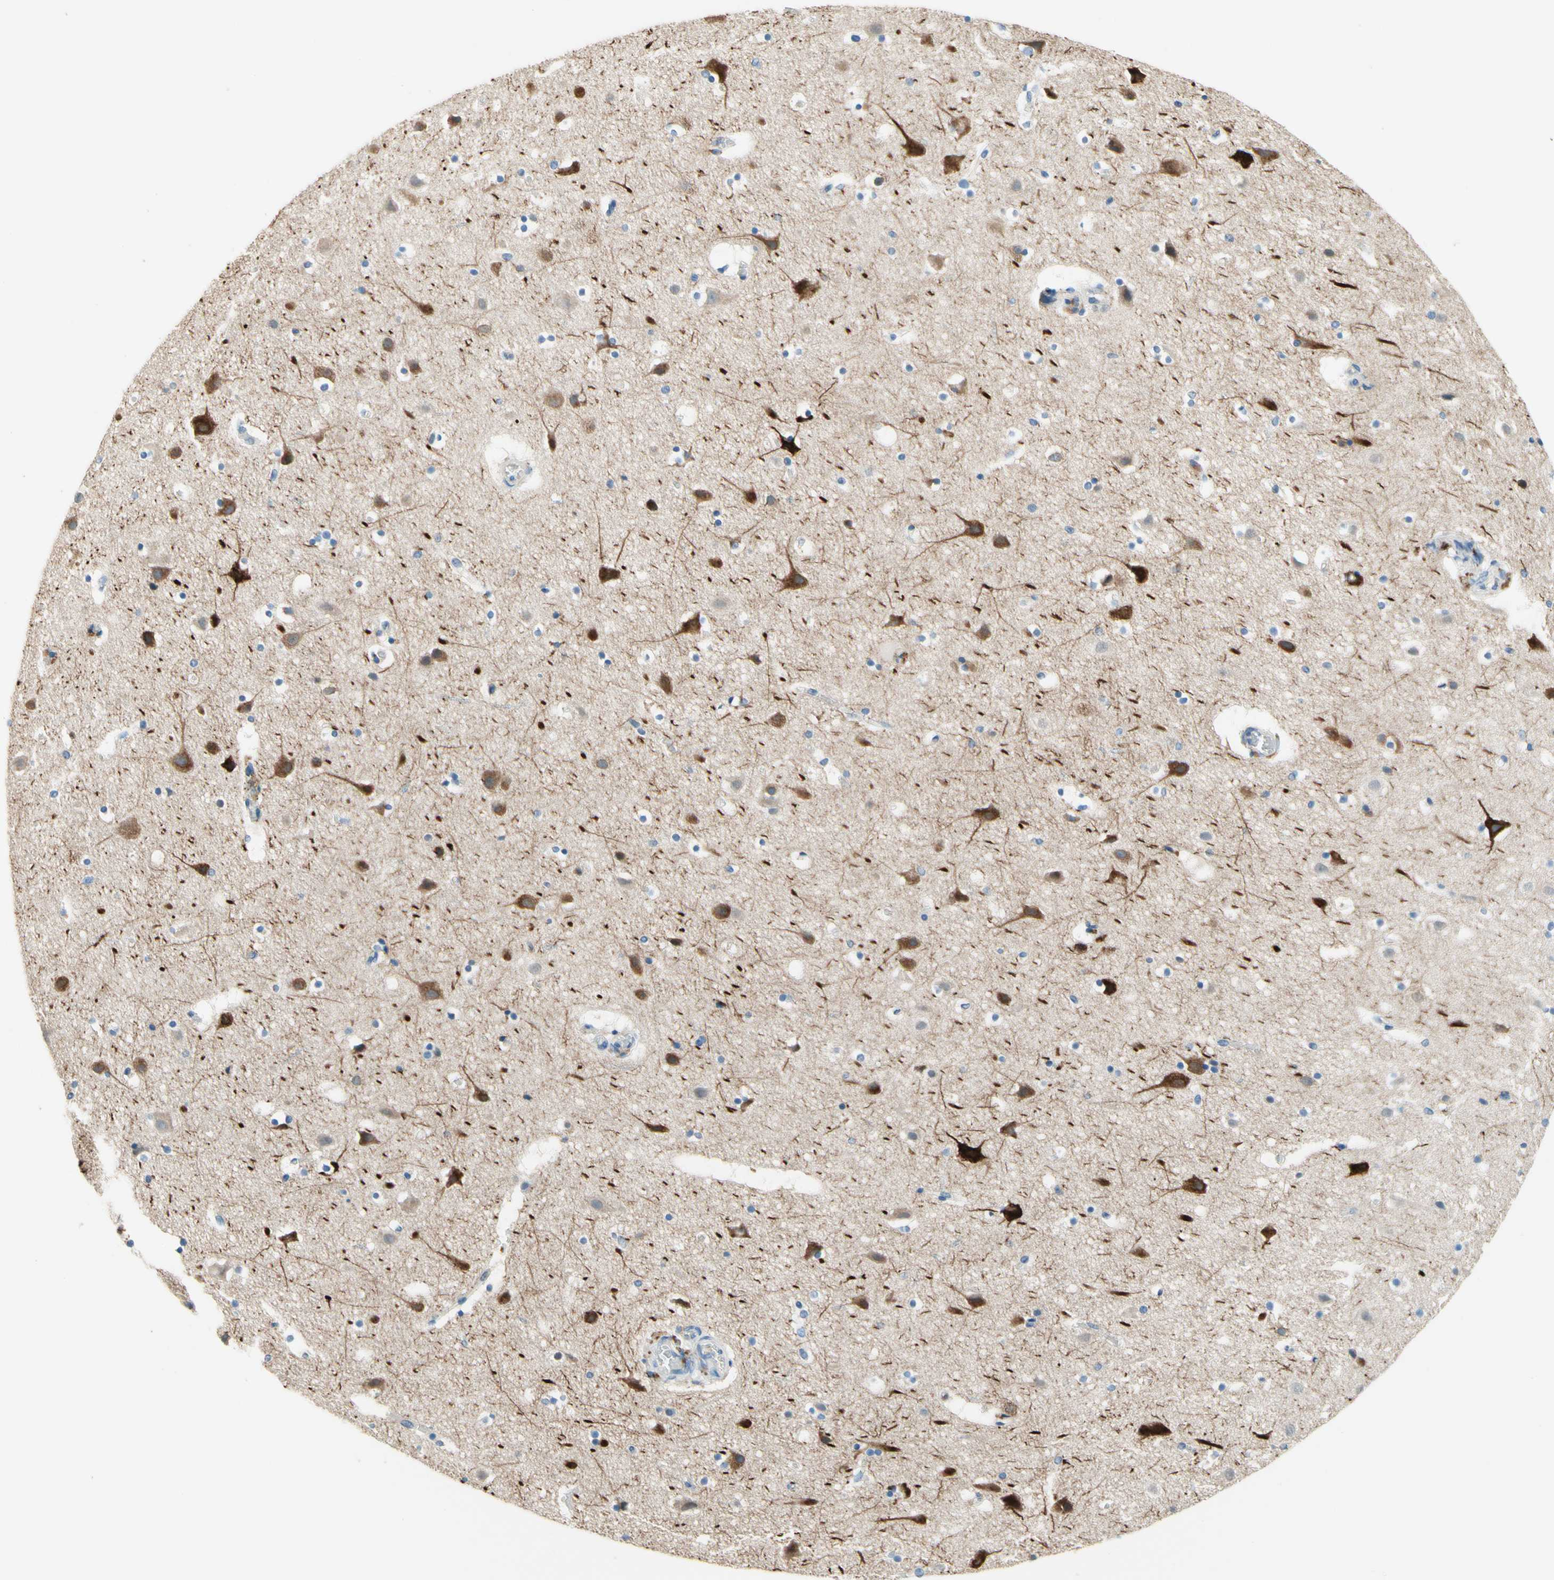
{"staining": {"intensity": "negative", "quantity": "none", "location": "none"}, "tissue": "cerebral cortex", "cell_type": "Endothelial cells", "image_type": "normal", "snomed": [{"axis": "morphology", "description": "Normal tissue, NOS"}, {"axis": "topography", "description": "Cerebral cortex"}], "caption": "The immunohistochemistry photomicrograph has no significant staining in endothelial cells of cerebral cortex. The staining was performed using DAB (3,3'-diaminobenzidine) to visualize the protein expression in brown, while the nuclei were stained in blue with hematoxylin (Magnification: 20x).", "gene": "SIGLEC9", "patient": {"sex": "male", "age": 45}}